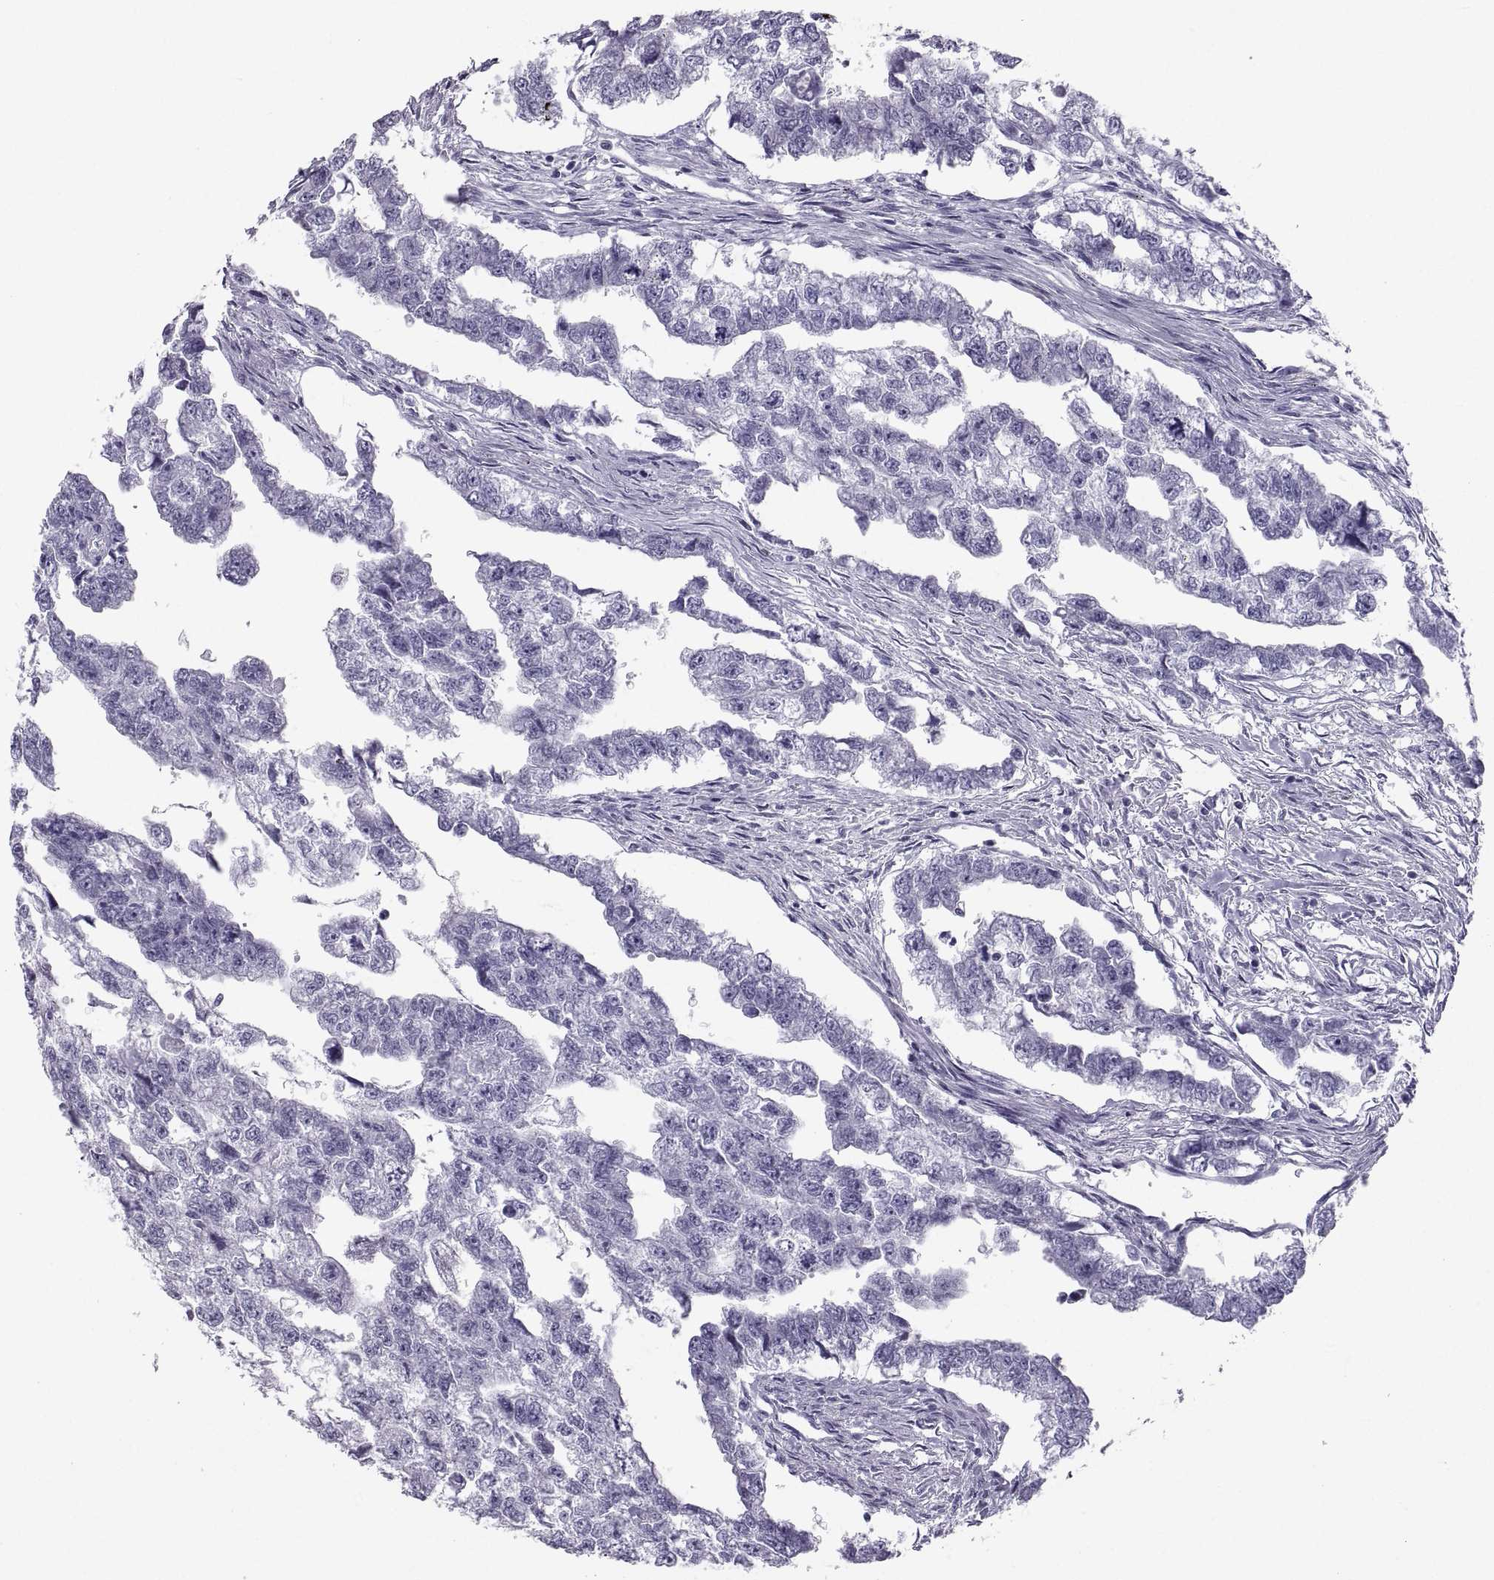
{"staining": {"intensity": "negative", "quantity": "none", "location": "none"}, "tissue": "testis cancer", "cell_type": "Tumor cells", "image_type": "cancer", "snomed": [{"axis": "morphology", "description": "Carcinoma, Embryonal, NOS"}, {"axis": "morphology", "description": "Teratoma, malignant, NOS"}, {"axis": "topography", "description": "Testis"}], "caption": "This histopathology image is of testis cancer (embryonal carcinoma) stained with immunohistochemistry to label a protein in brown with the nuclei are counter-stained blue. There is no expression in tumor cells.", "gene": "PCSK1N", "patient": {"sex": "male", "age": 44}}